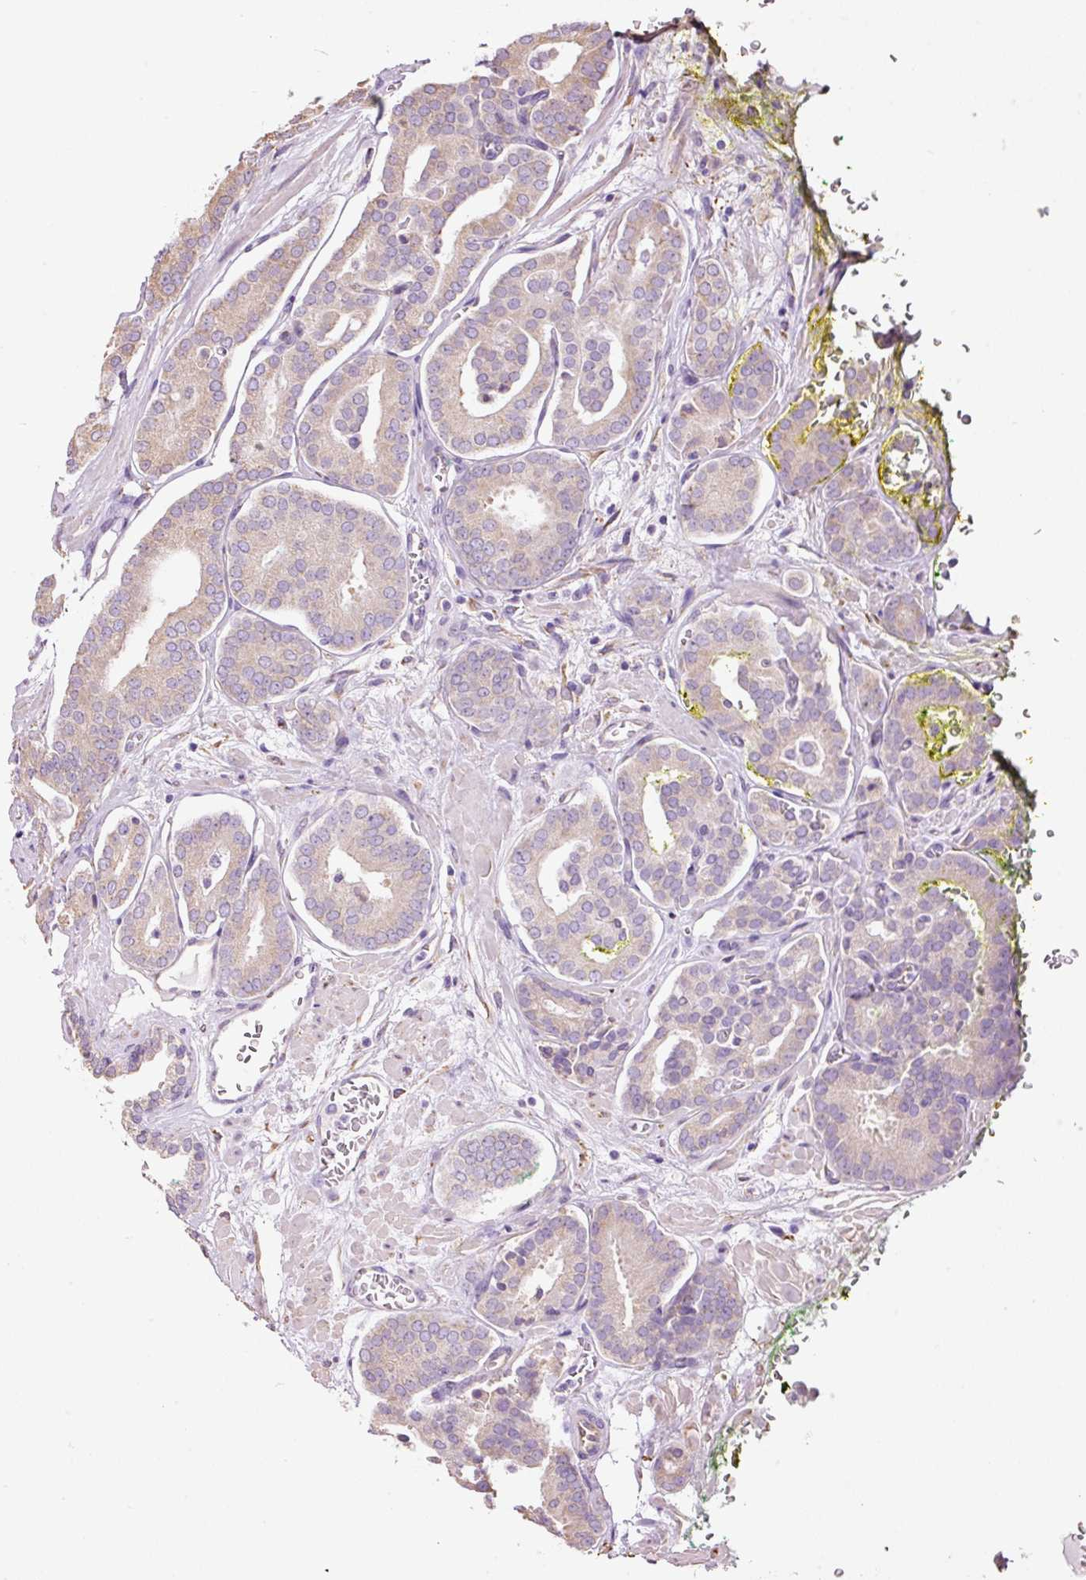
{"staining": {"intensity": "weak", "quantity": "<25%", "location": "cytoplasmic/membranous"}, "tissue": "prostate cancer", "cell_type": "Tumor cells", "image_type": "cancer", "snomed": [{"axis": "morphology", "description": "Adenocarcinoma, High grade"}, {"axis": "topography", "description": "Prostate"}], "caption": "Histopathology image shows no protein expression in tumor cells of prostate cancer (high-grade adenocarcinoma) tissue. (Brightfield microscopy of DAB IHC at high magnification).", "gene": "GCG", "patient": {"sex": "male", "age": 66}}